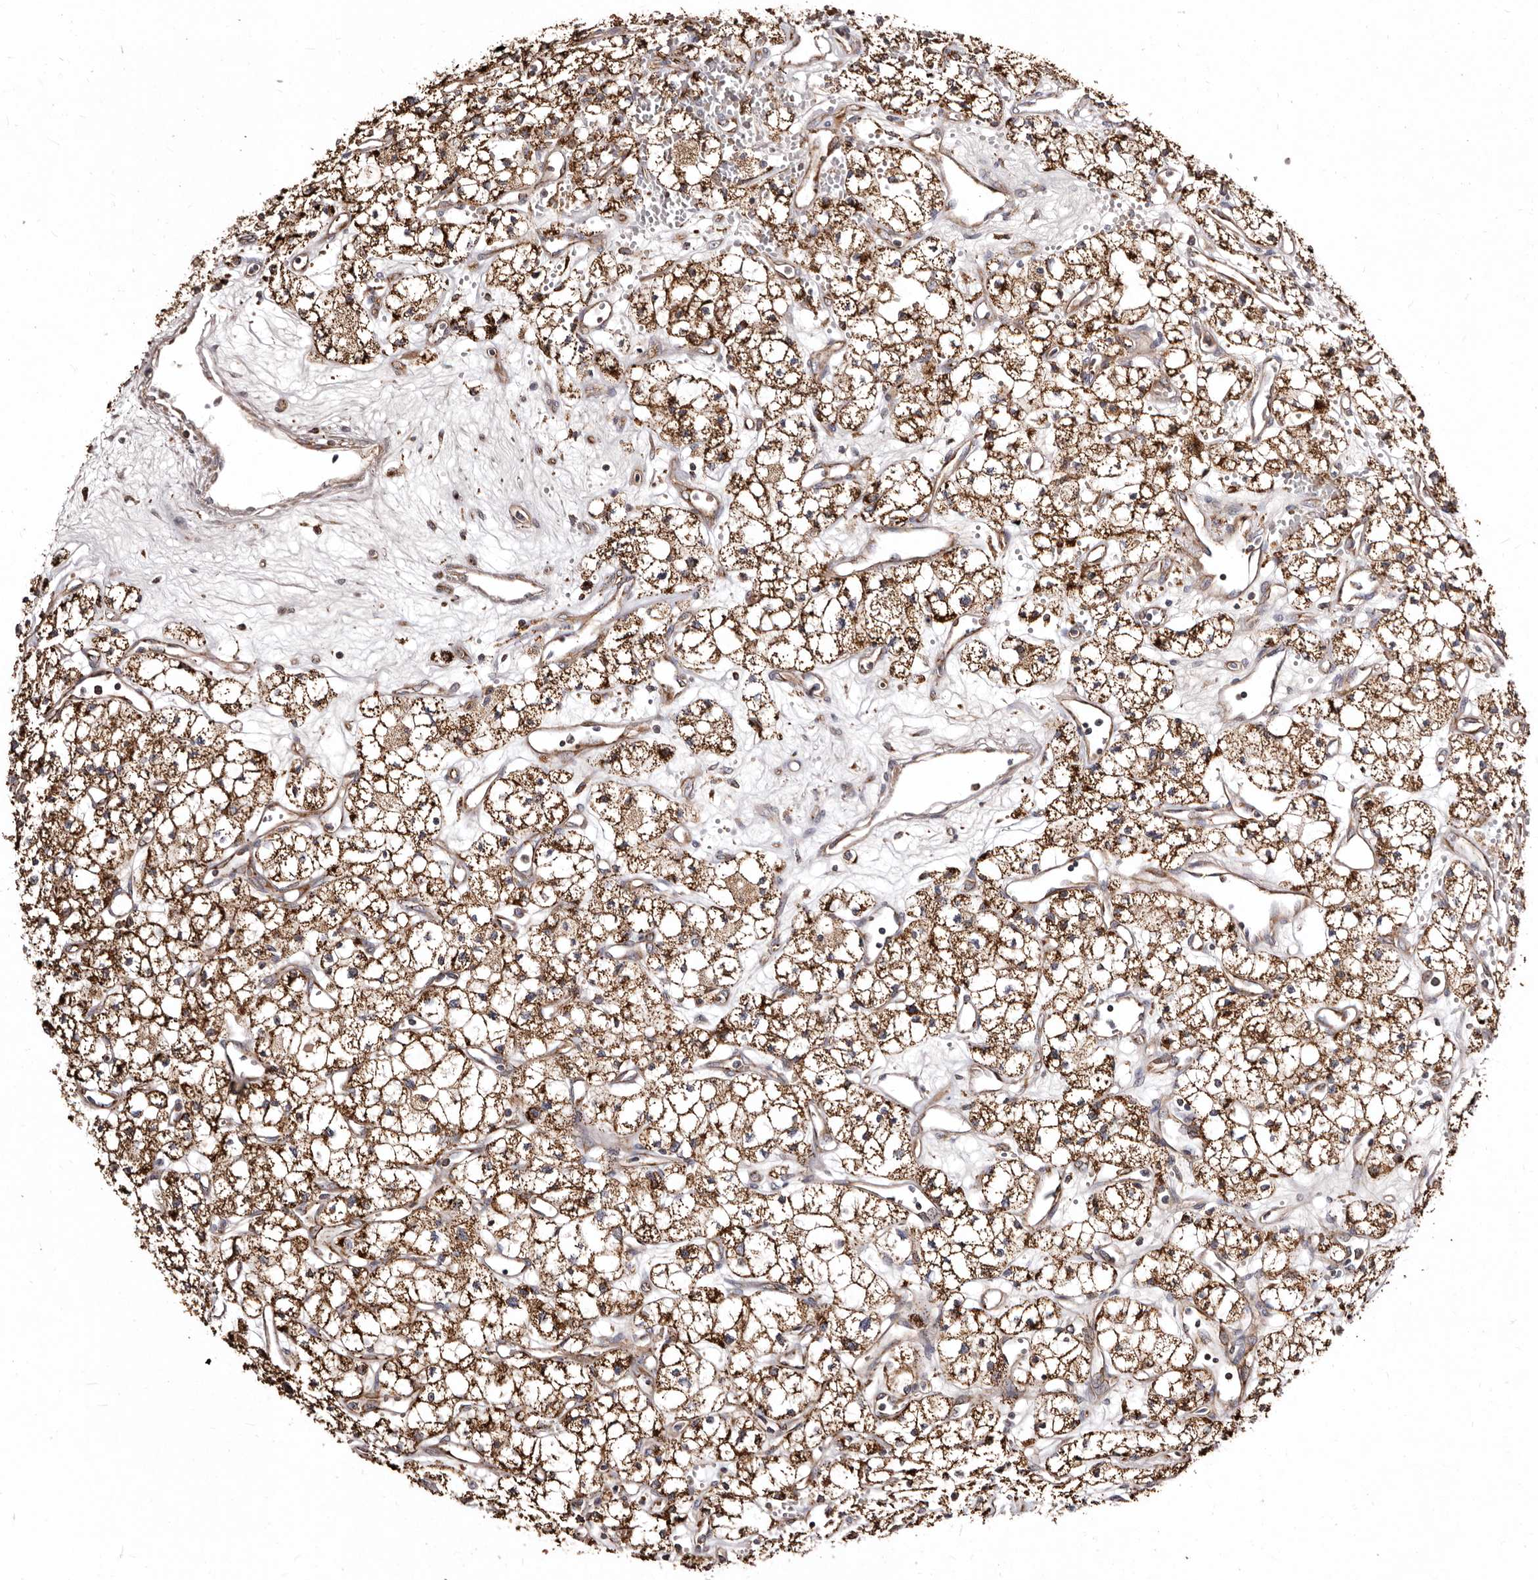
{"staining": {"intensity": "moderate", "quantity": ">75%", "location": "cytoplasmic/membranous"}, "tissue": "renal cancer", "cell_type": "Tumor cells", "image_type": "cancer", "snomed": [{"axis": "morphology", "description": "Adenocarcinoma, NOS"}, {"axis": "topography", "description": "Kidney"}], "caption": "The immunohistochemical stain highlights moderate cytoplasmic/membranous expression in tumor cells of adenocarcinoma (renal) tissue.", "gene": "LUZP1", "patient": {"sex": "male", "age": 59}}